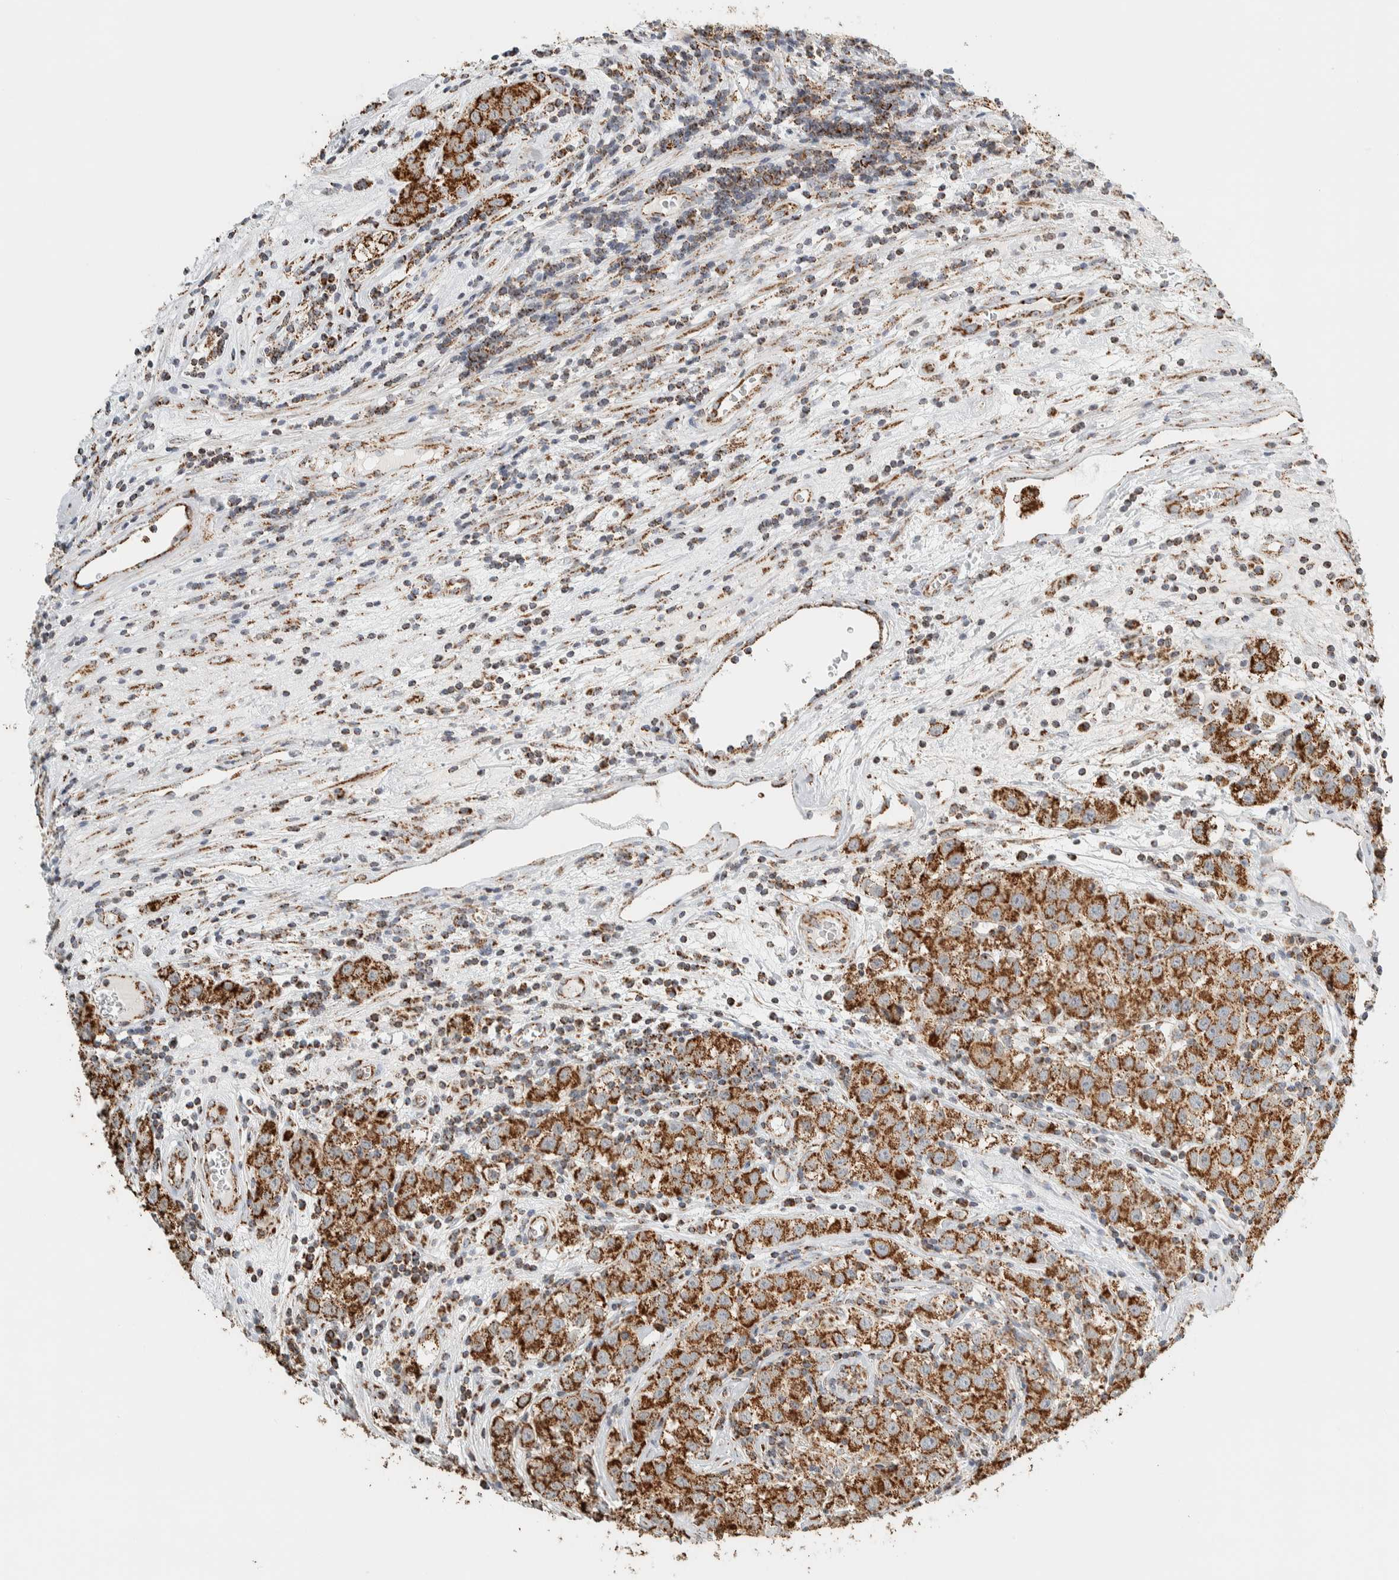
{"staining": {"intensity": "moderate", "quantity": ">75%", "location": "cytoplasmic/membranous"}, "tissue": "testis cancer", "cell_type": "Tumor cells", "image_type": "cancer", "snomed": [{"axis": "morphology", "description": "Seminoma, NOS"}, {"axis": "morphology", "description": "Carcinoma, Embryonal, NOS"}, {"axis": "topography", "description": "Testis"}], "caption": "IHC histopathology image of neoplastic tissue: testis seminoma stained using IHC displays medium levels of moderate protein expression localized specifically in the cytoplasmic/membranous of tumor cells, appearing as a cytoplasmic/membranous brown color.", "gene": "ZNF454", "patient": {"sex": "male", "age": 43}}